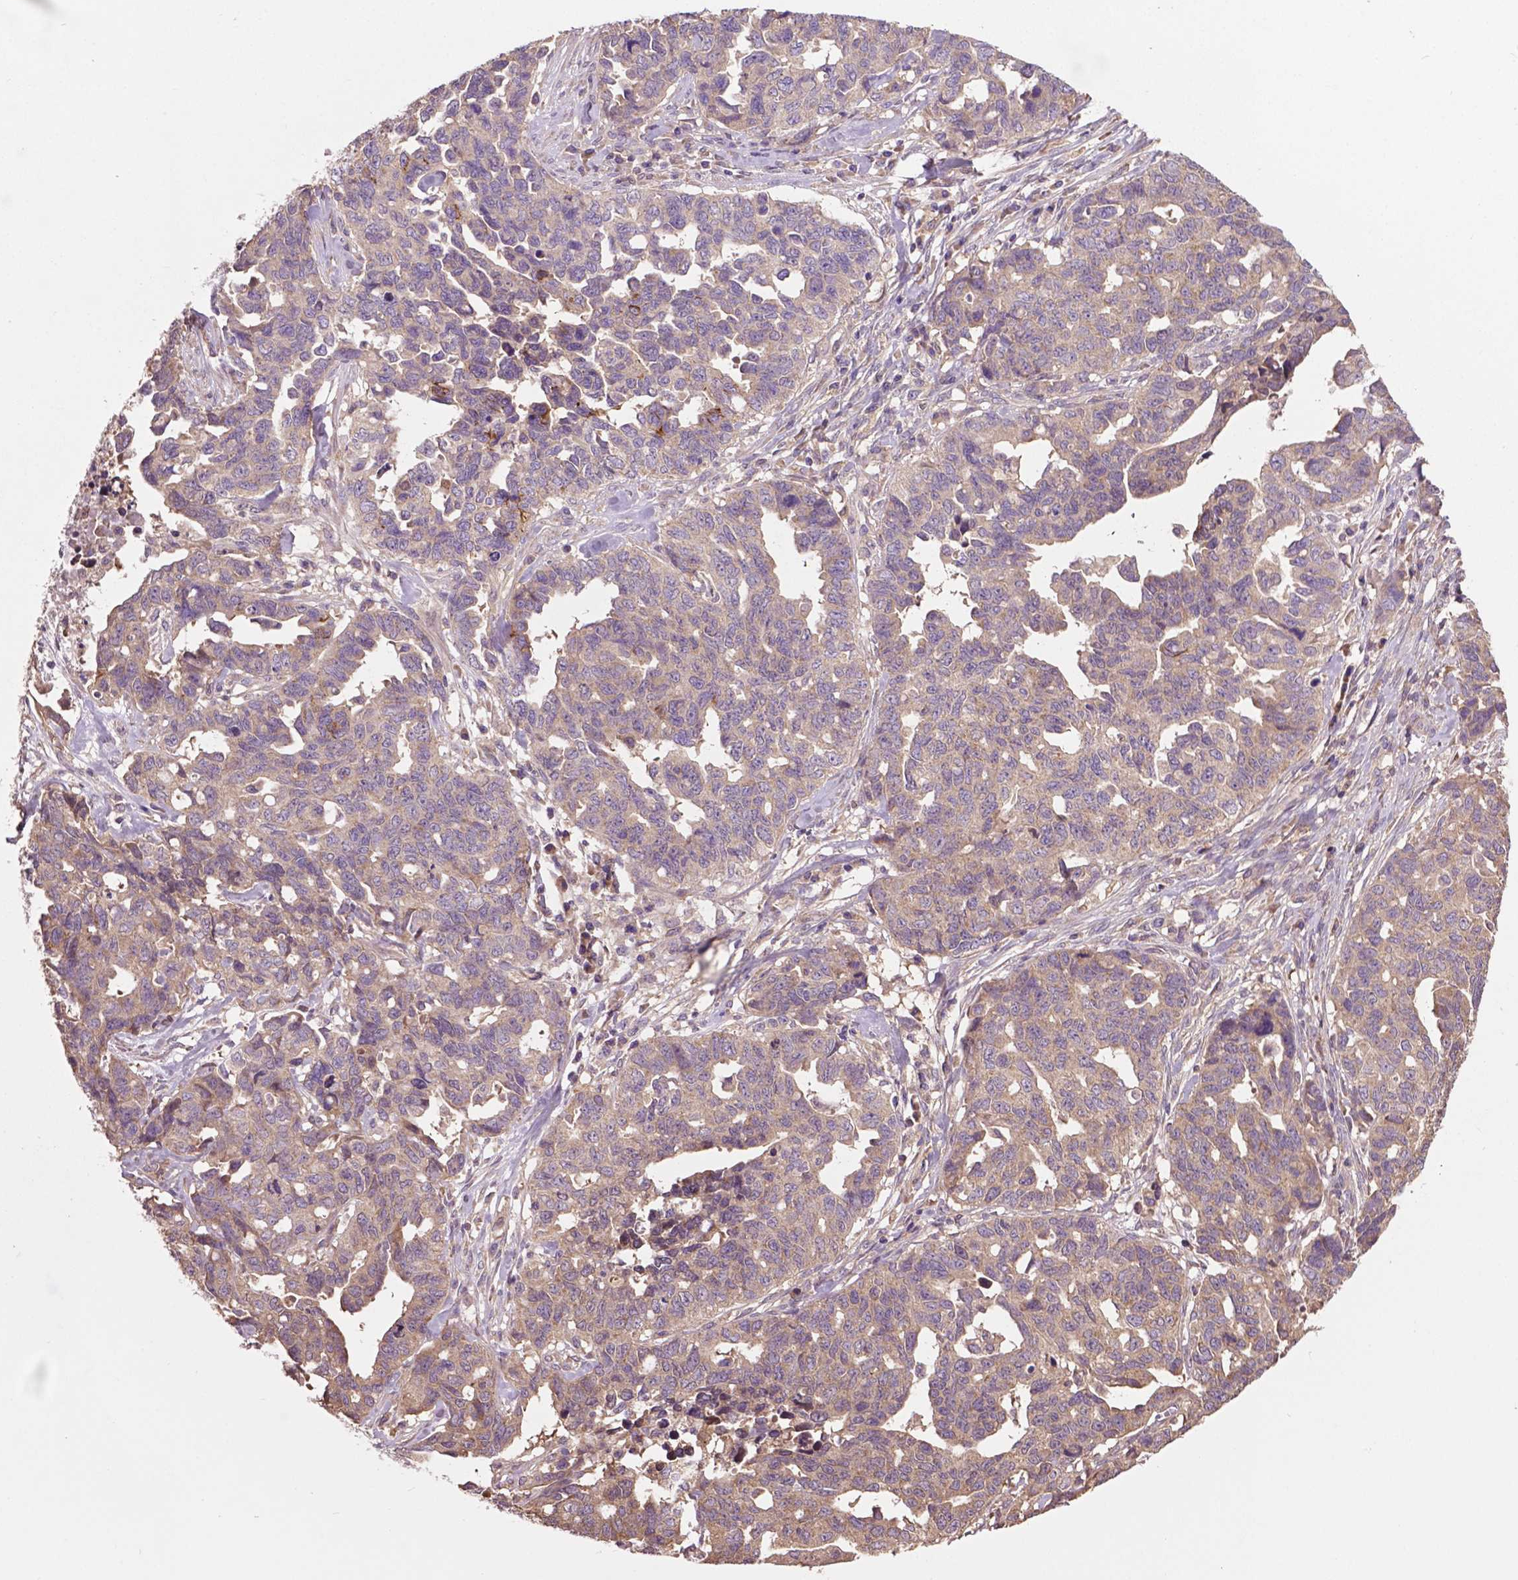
{"staining": {"intensity": "weak", "quantity": "25%-75%", "location": "cytoplasmic/membranous"}, "tissue": "ovarian cancer", "cell_type": "Tumor cells", "image_type": "cancer", "snomed": [{"axis": "morphology", "description": "Cystadenocarcinoma, serous, NOS"}, {"axis": "topography", "description": "Ovary"}], "caption": "Ovarian cancer was stained to show a protein in brown. There is low levels of weak cytoplasmic/membranous staining in approximately 25%-75% of tumor cells. (Brightfield microscopy of DAB IHC at high magnification).", "gene": "GJA9", "patient": {"sex": "female", "age": 69}}